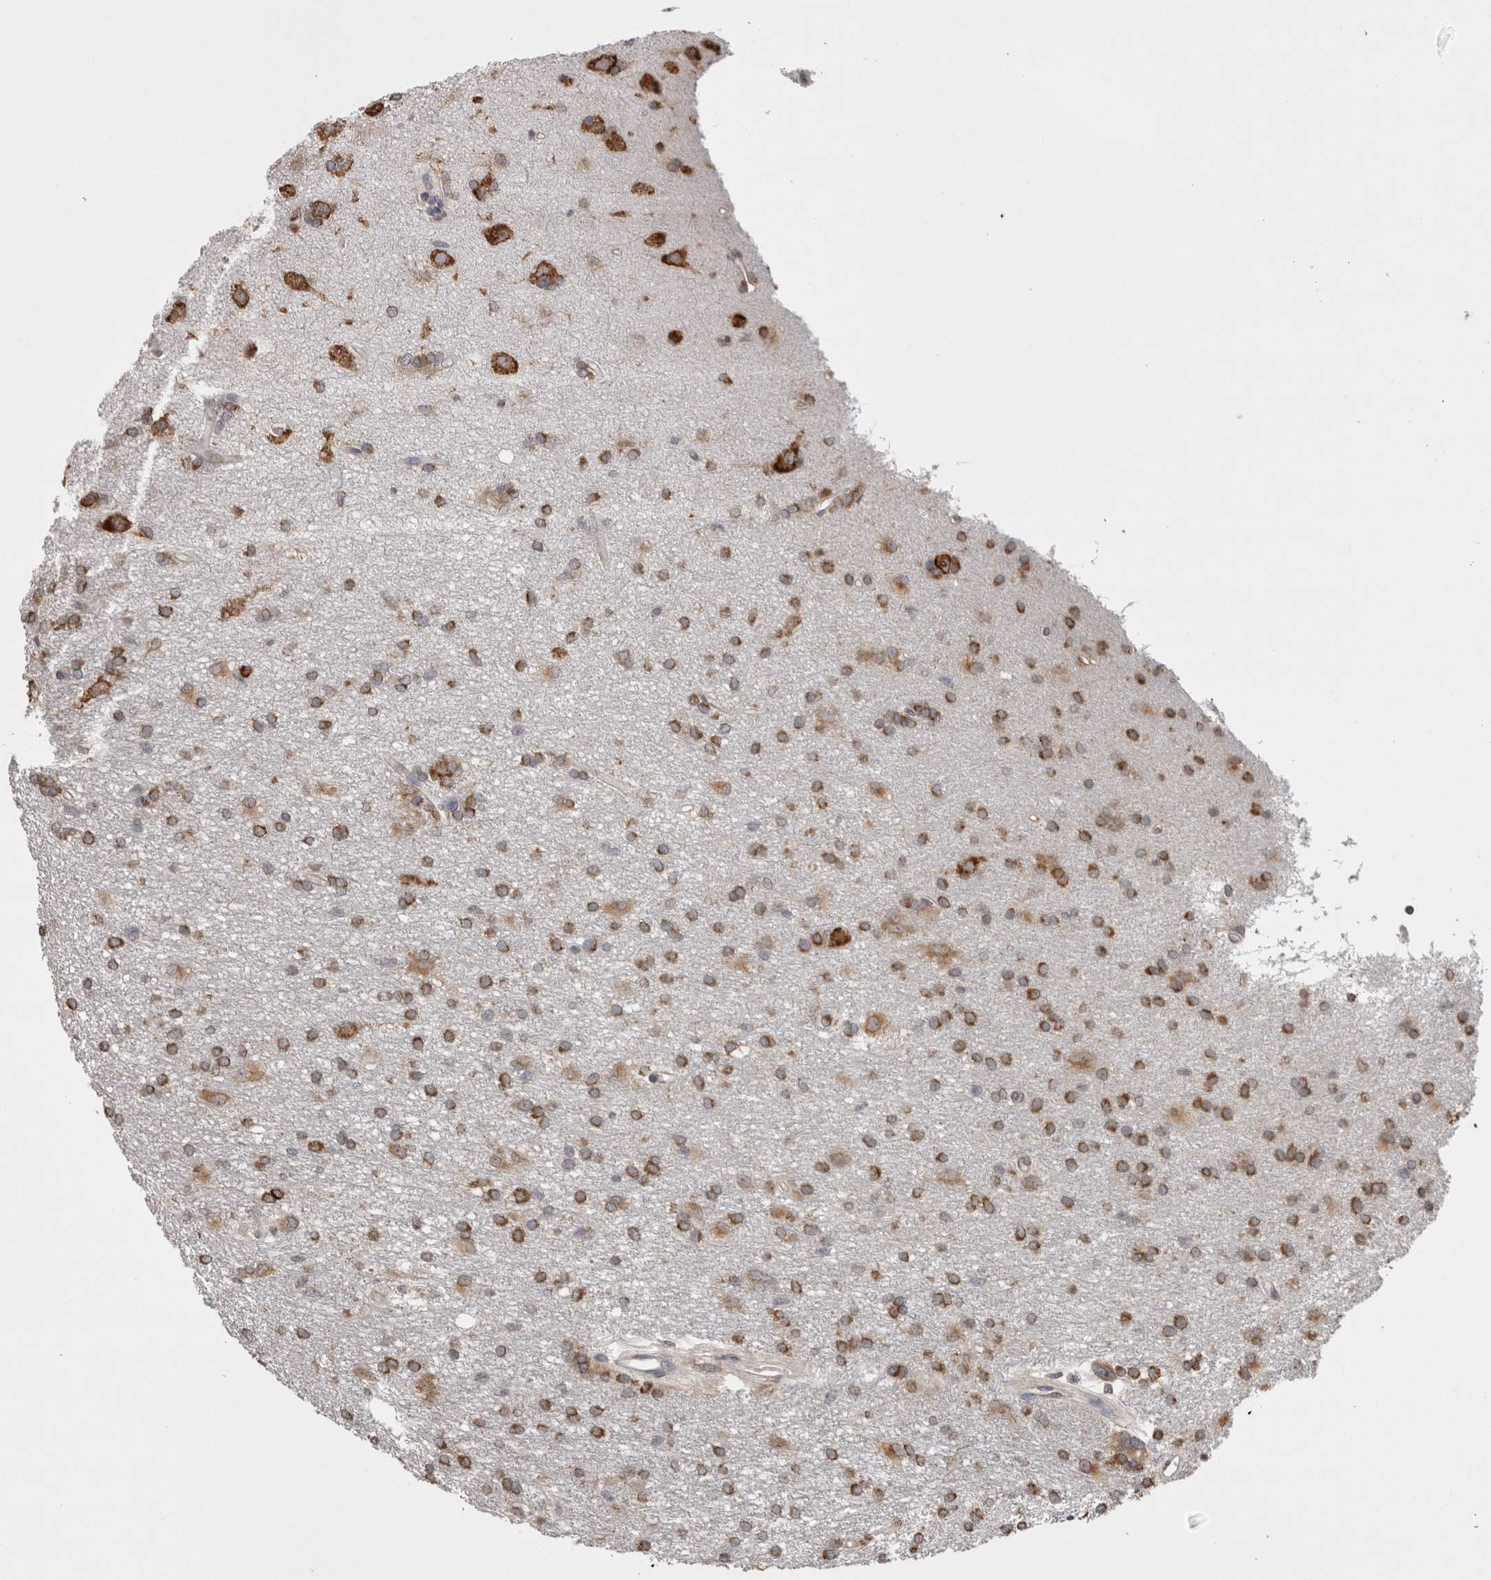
{"staining": {"intensity": "moderate", "quantity": ">75%", "location": "cytoplasmic/membranous"}, "tissue": "glioma", "cell_type": "Tumor cells", "image_type": "cancer", "snomed": [{"axis": "morphology", "description": "Glioma, malignant, High grade"}, {"axis": "topography", "description": "Brain"}], "caption": "Glioma stained with immunohistochemistry (IHC) demonstrates moderate cytoplasmic/membranous staining in about >75% of tumor cells.", "gene": "NOMO1", "patient": {"sex": "female", "age": 59}}